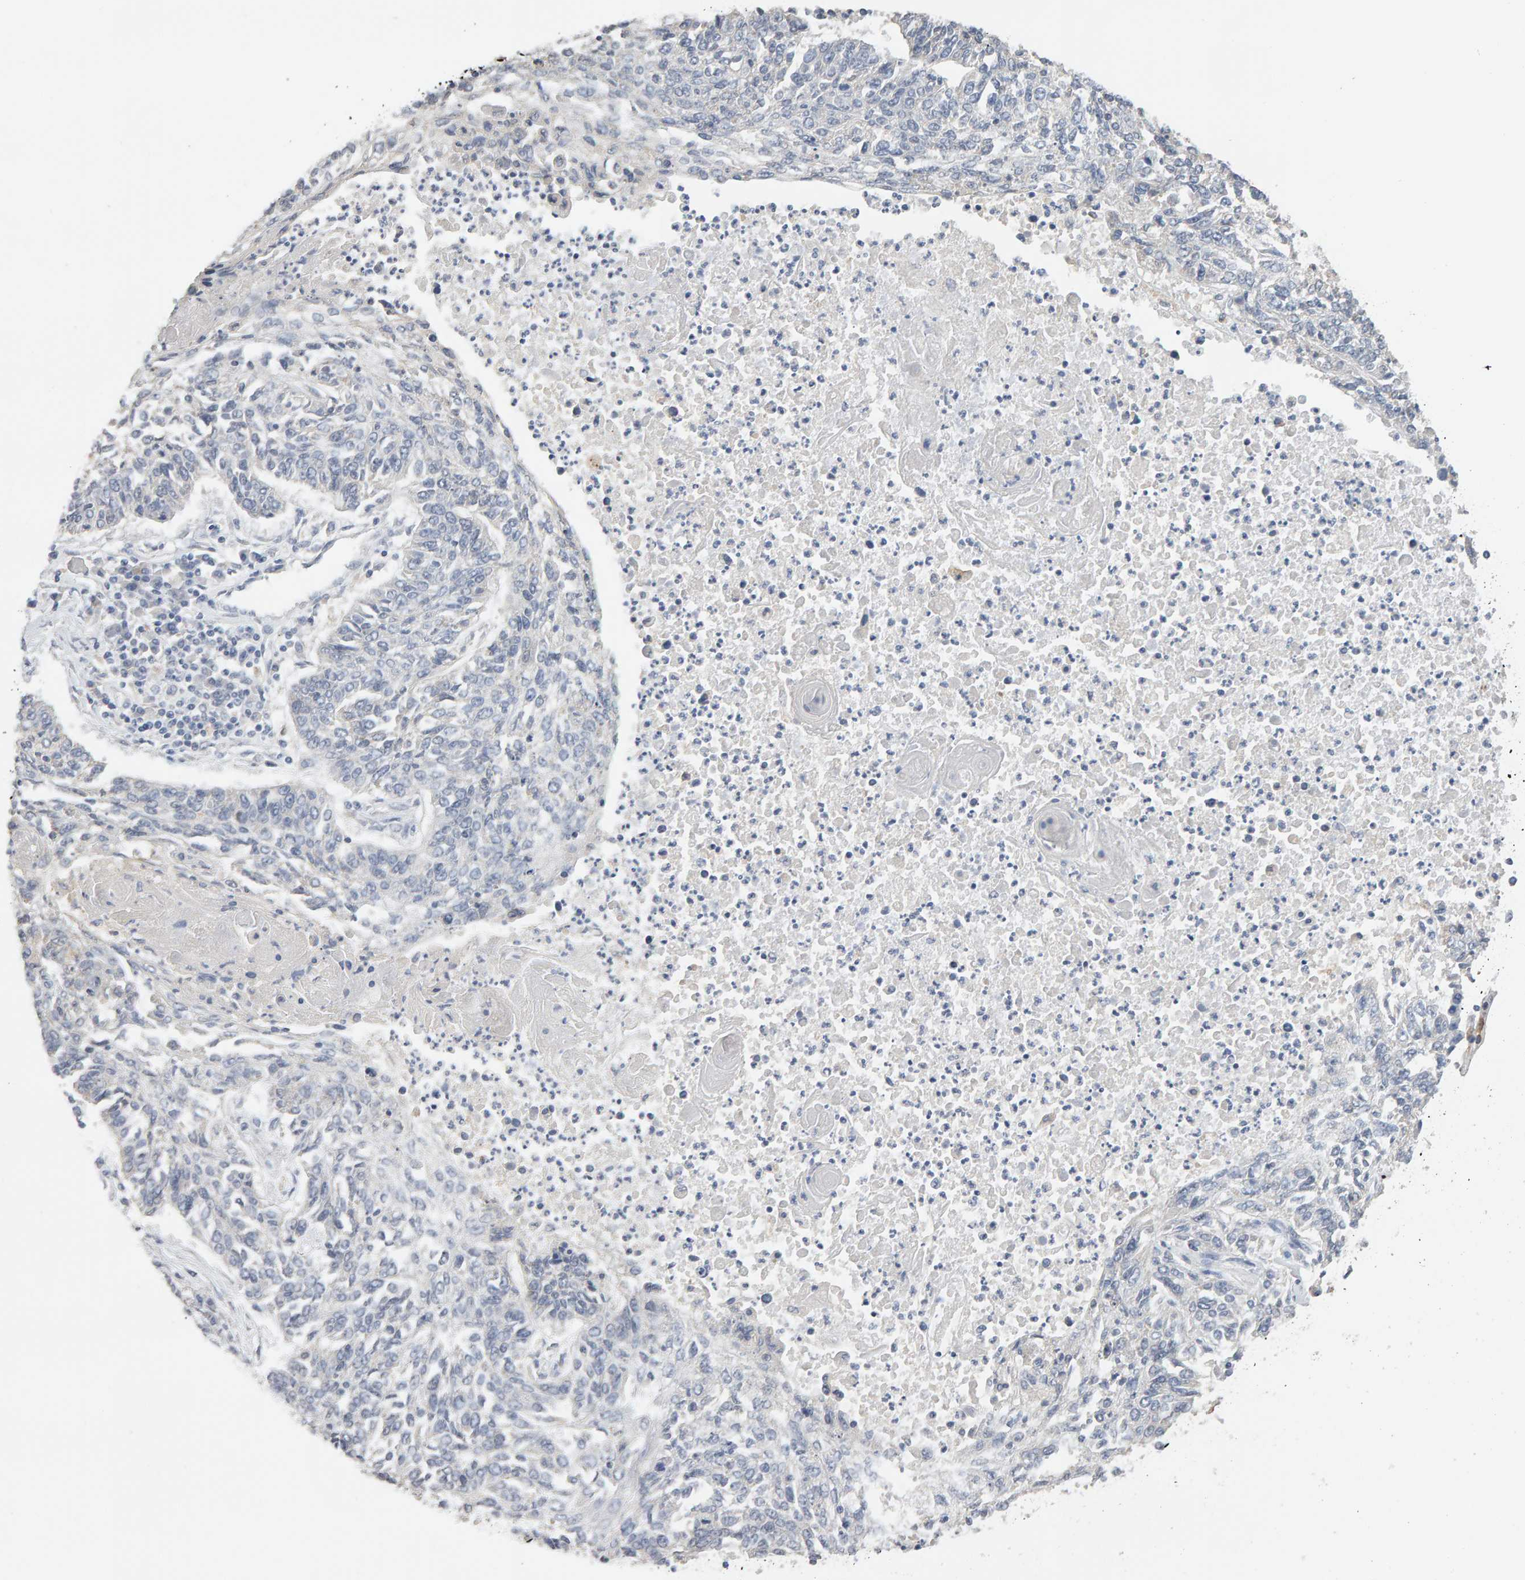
{"staining": {"intensity": "negative", "quantity": "none", "location": "none"}, "tissue": "lung cancer", "cell_type": "Tumor cells", "image_type": "cancer", "snomed": [{"axis": "morphology", "description": "Normal tissue, NOS"}, {"axis": "morphology", "description": "Squamous cell carcinoma, NOS"}, {"axis": "topography", "description": "Cartilage tissue"}, {"axis": "topography", "description": "Bronchus"}, {"axis": "topography", "description": "Lung"}], "caption": "A histopathology image of lung cancer stained for a protein displays no brown staining in tumor cells. Brightfield microscopy of immunohistochemistry (IHC) stained with DAB (brown) and hematoxylin (blue), captured at high magnification.", "gene": "SGPL1", "patient": {"sex": "female", "age": 49}}